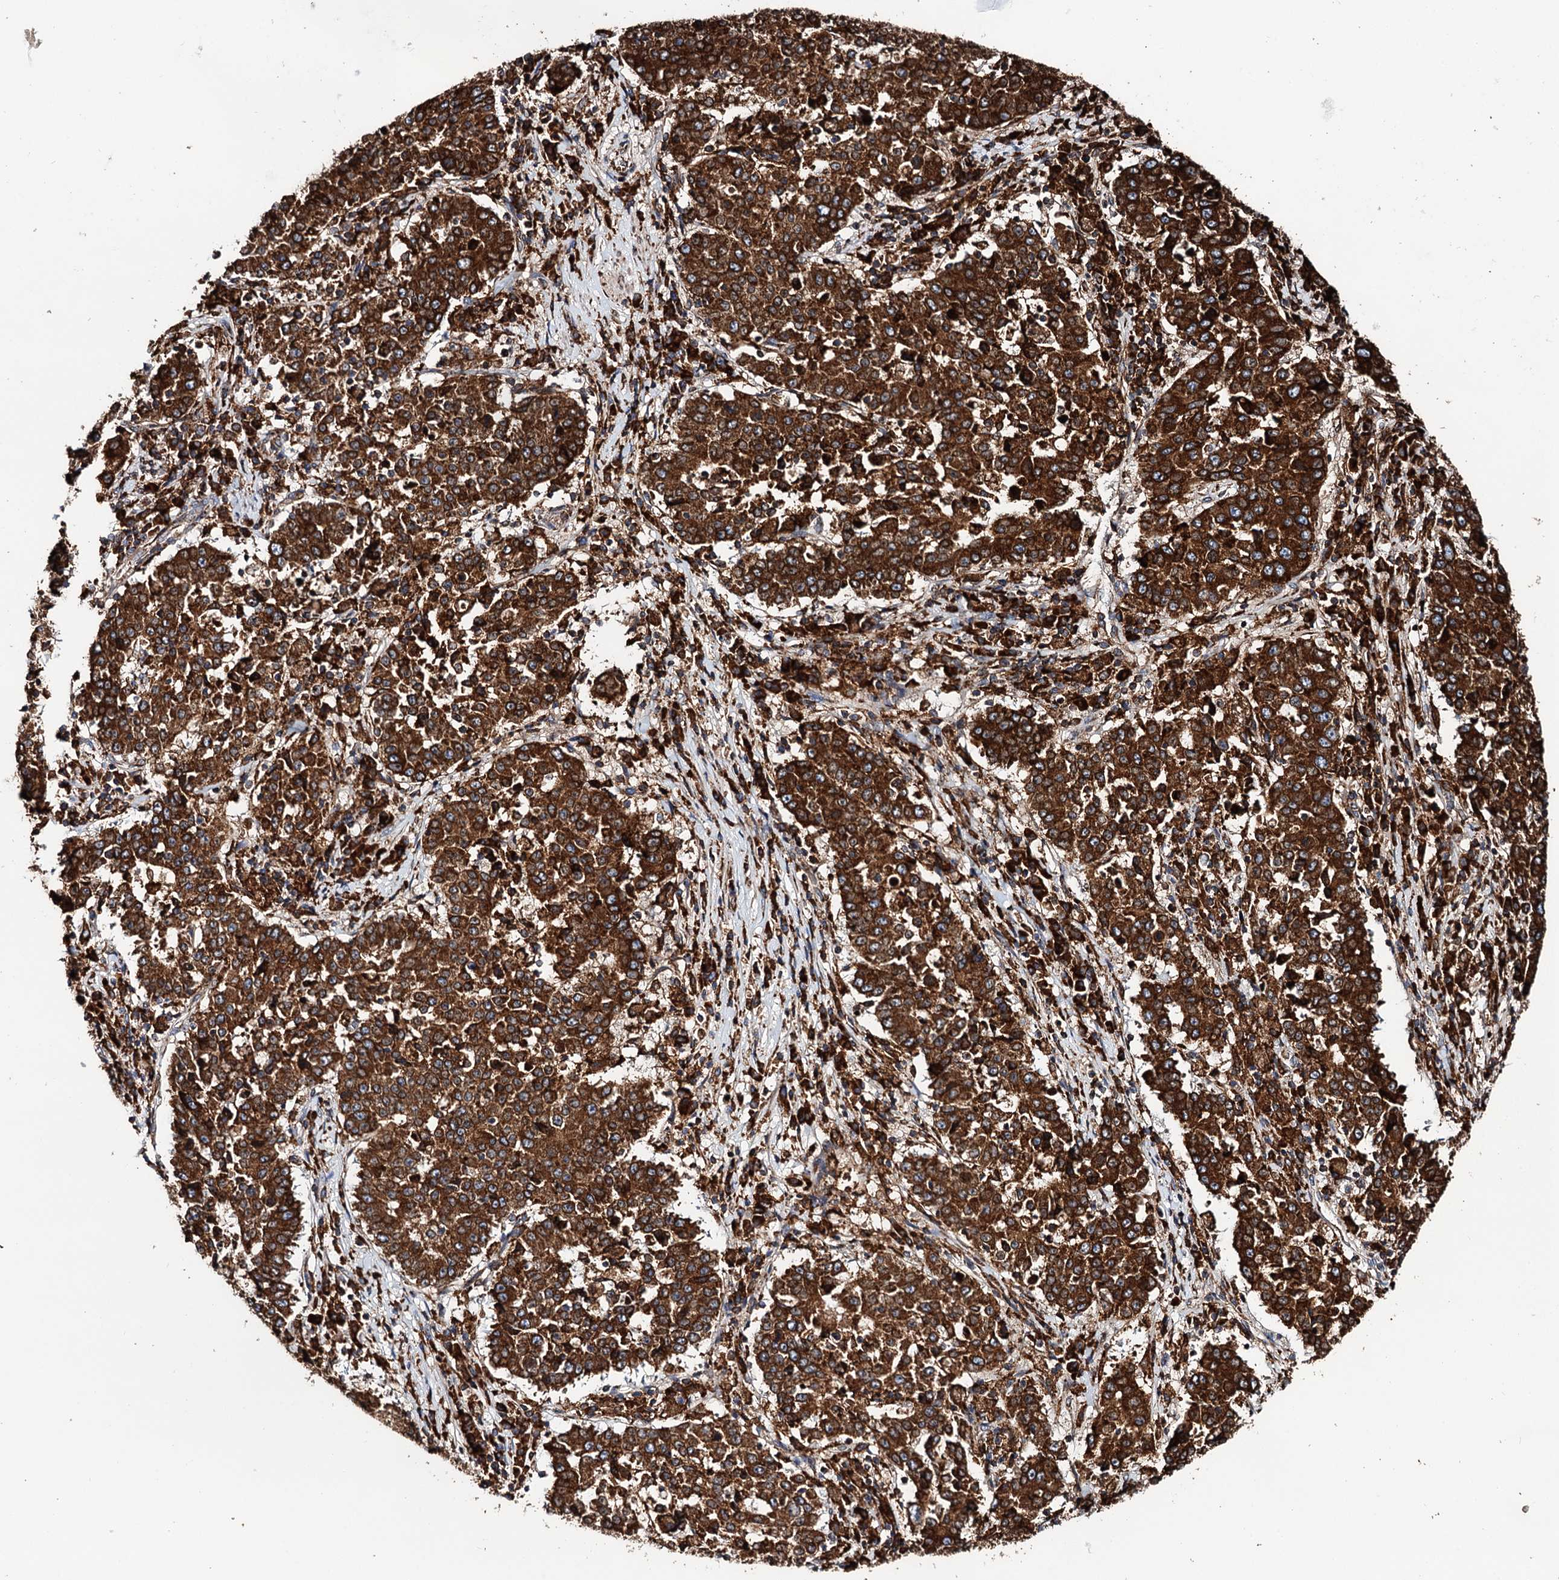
{"staining": {"intensity": "strong", "quantity": ">75%", "location": "cytoplasmic/membranous"}, "tissue": "stomach cancer", "cell_type": "Tumor cells", "image_type": "cancer", "snomed": [{"axis": "morphology", "description": "Adenocarcinoma, NOS"}, {"axis": "topography", "description": "Stomach"}], "caption": "Tumor cells exhibit high levels of strong cytoplasmic/membranous staining in approximately >75% of cells in stomach cancer (adenocarcinoma).", "gene": "ERP29", "patient": {"sex": "male", "age": 59}}